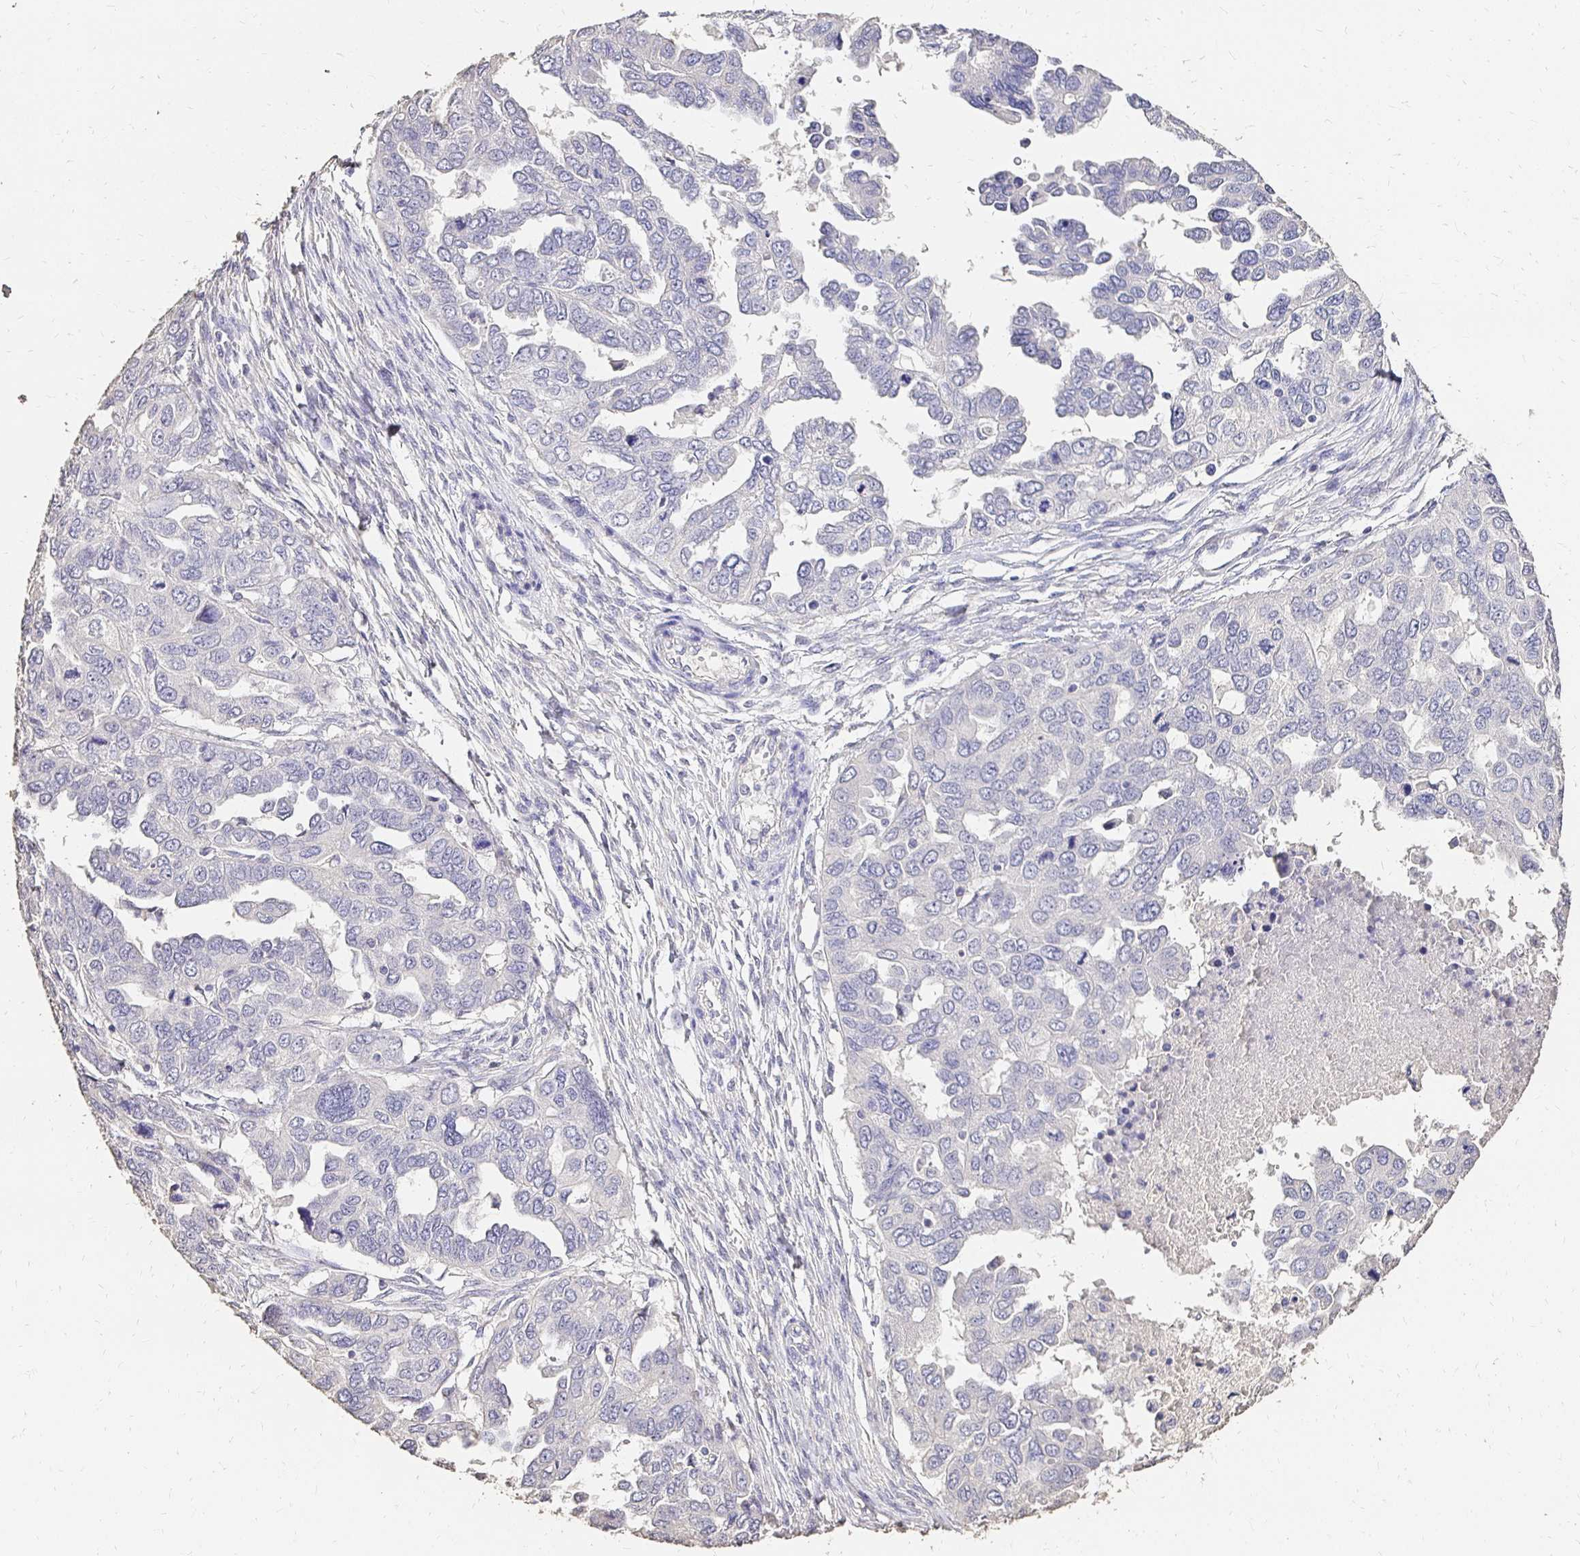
{"staining": {"intensity": "negative", "quantity": "none", "location": "none"}, "tissue": "ovarian cancer", "cell_type": "Tumor cells", "image_type": "cancer", "snomed": [{"axis": "morphology", "description": "Cystadenocarcinoma, serous, NOS"}, {"axis": "topography", "description": "Ovary"}], "caption": "DAB immunohistochemical staining of serous cystadenocarcinoma (ovarian) shows no significant expression in tumor cells.", "gene": "UGT1A6", "patient": {"sex": "female", "age": 53}}